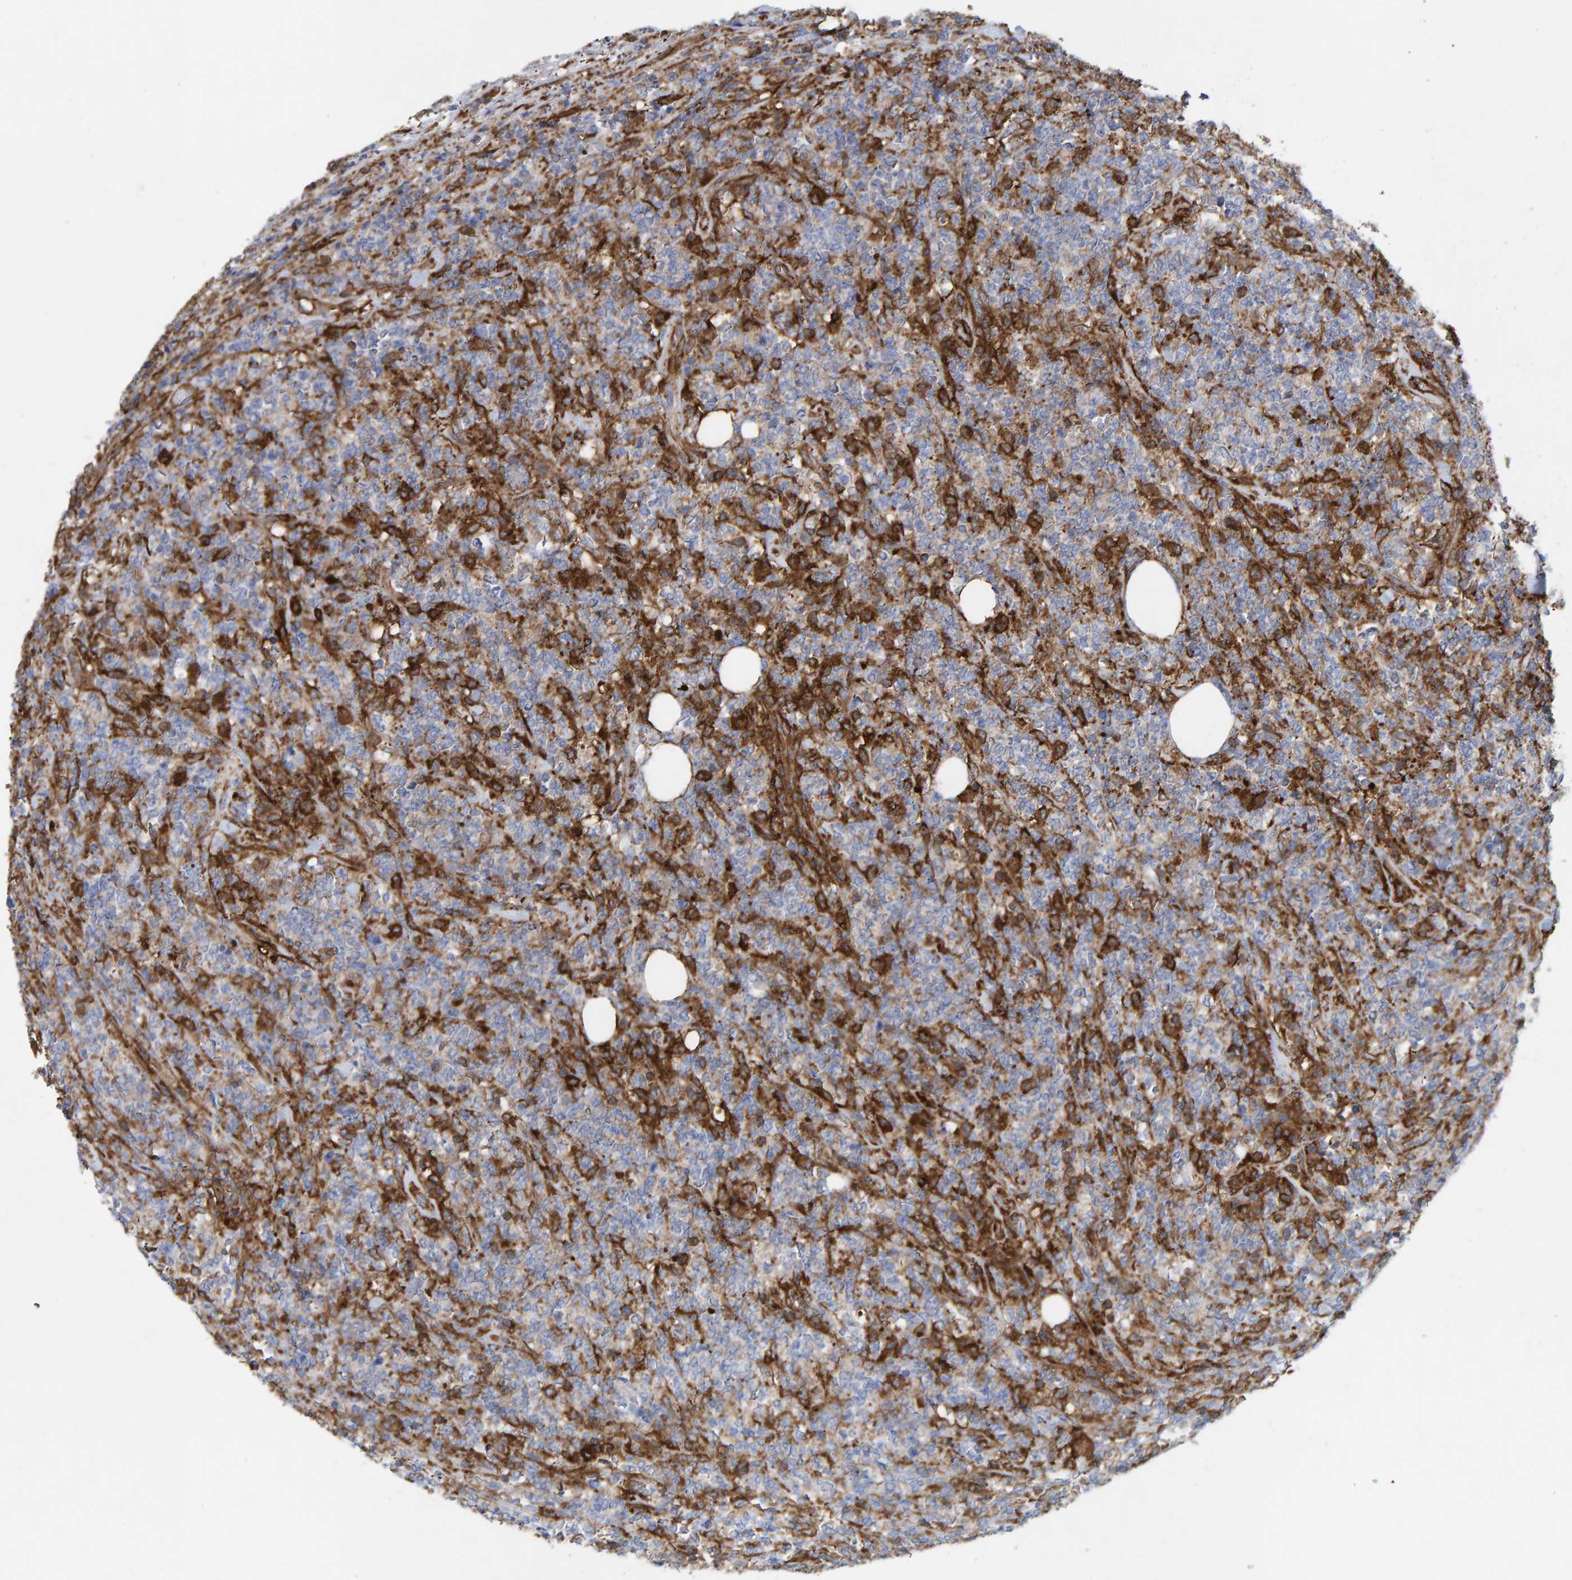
{"staining": {"intensity": "negative", "quantity": "none", "location": "none"}, "tissue": "lymphoma", "cell_type": "Tumor cells", "image_type": "cancer", "snomed": [{"axis": "morphology", "description": "Malignant lymphoma, non-Hodgkin's type, High grade"}, {"axis": "topography", "description": "Soft tissue"}], "caption": "The image demonstrates no staining of tumor cells in malignant lymphoma, non-Hodgkin's type (high-grade).", "gene": "MVP", "patient": {"sex": "male", "age": 18}}